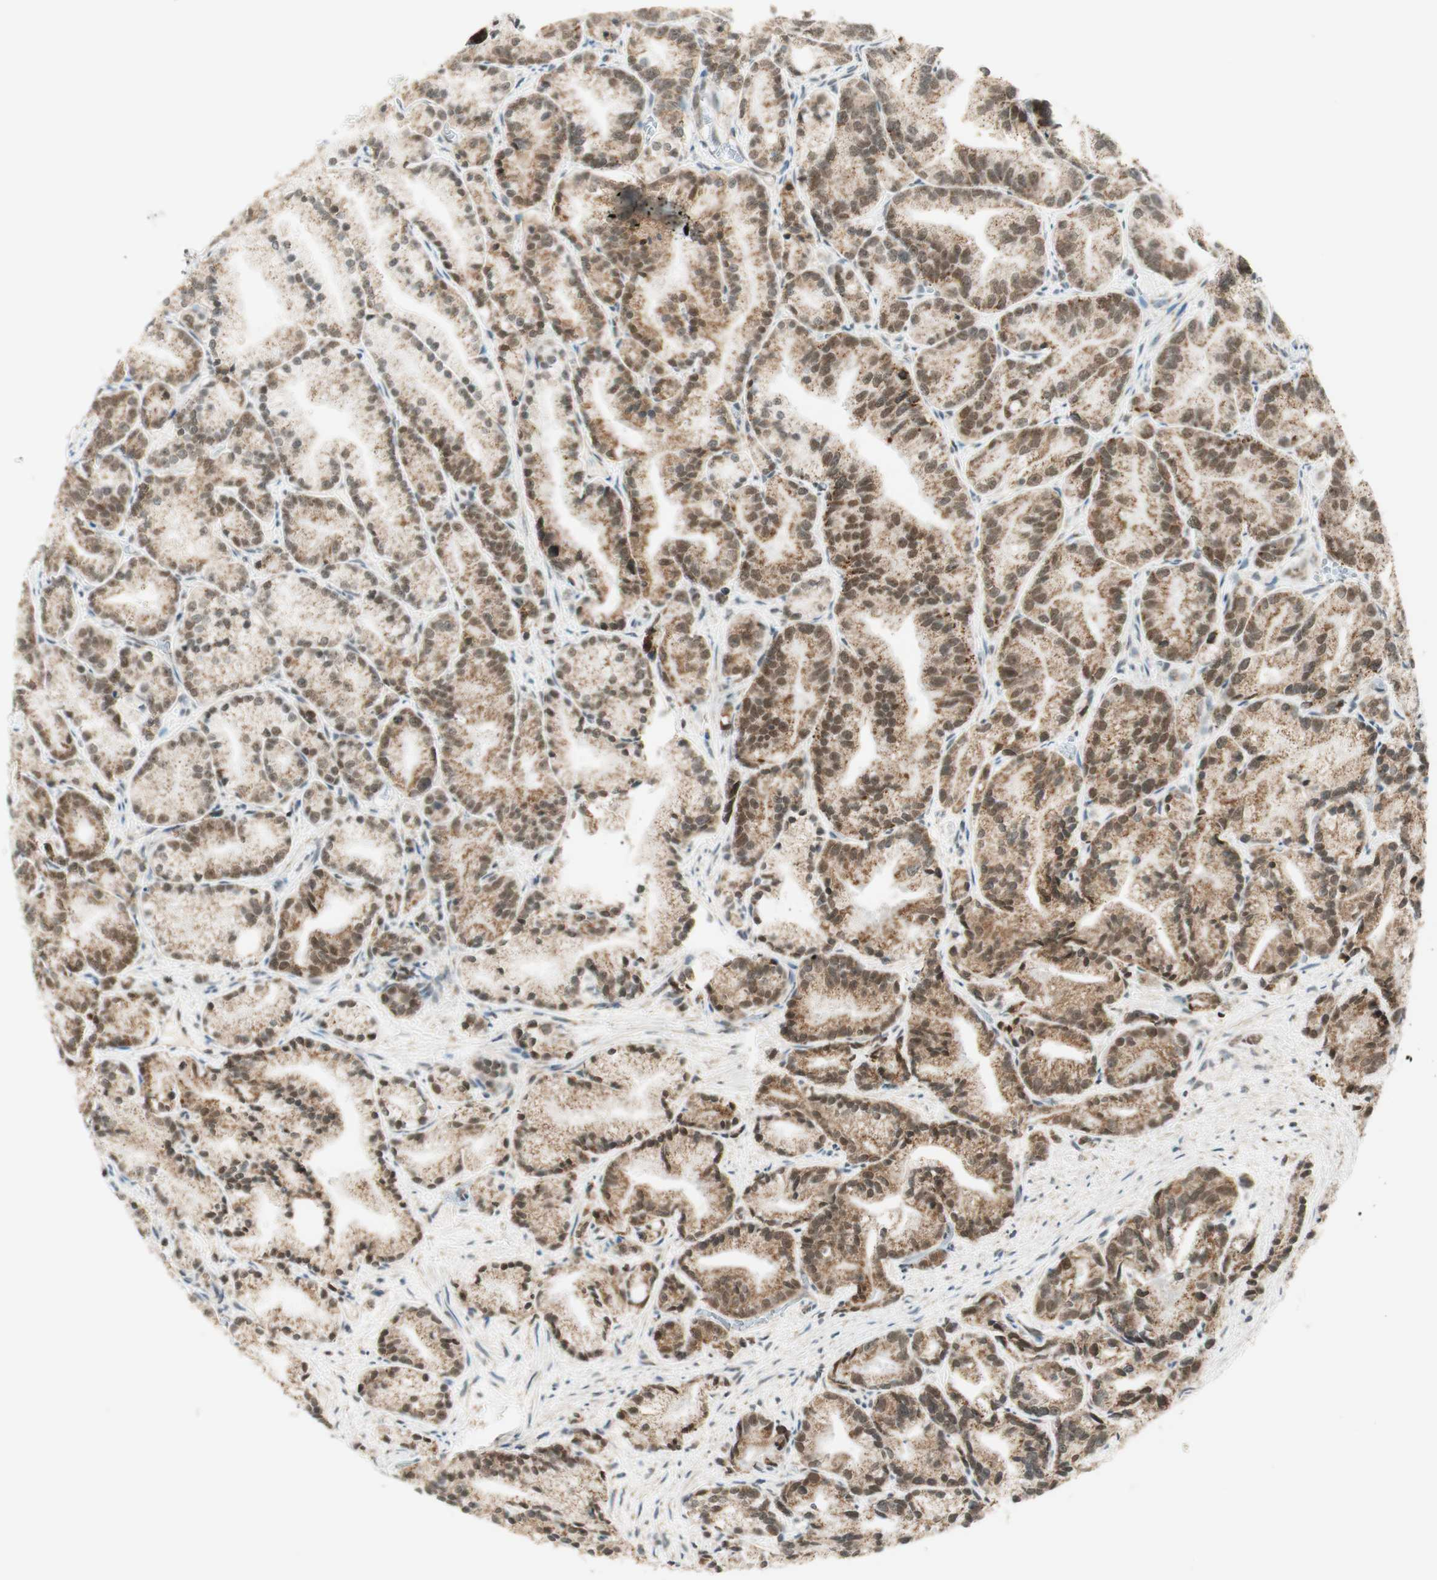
{"staining": {"intensity": "moderate", "quantity": ">75%", "location": "cytoplasmic/membranous,nuclear"}, "tissue": "prostate cancer", "cell_type": "Tumor cells", "image_type": "cancer", "snomed": [{"axis": "morphology", "description": "Adenocarcinoma, Low grade"}, {"axis": "topography", "description": "Prostate"}], "caption": "IHC photomicrograph of human adenocarcinoma (low-grade) (prostate) stained for a protein (brown), which reveals medium levels of moderate cytoplasmic/membranous and nuclear expression in approximately >75% of tumor cells.", "gene": "ZNF782", "patient": {"sex": "male", "age": 89}}